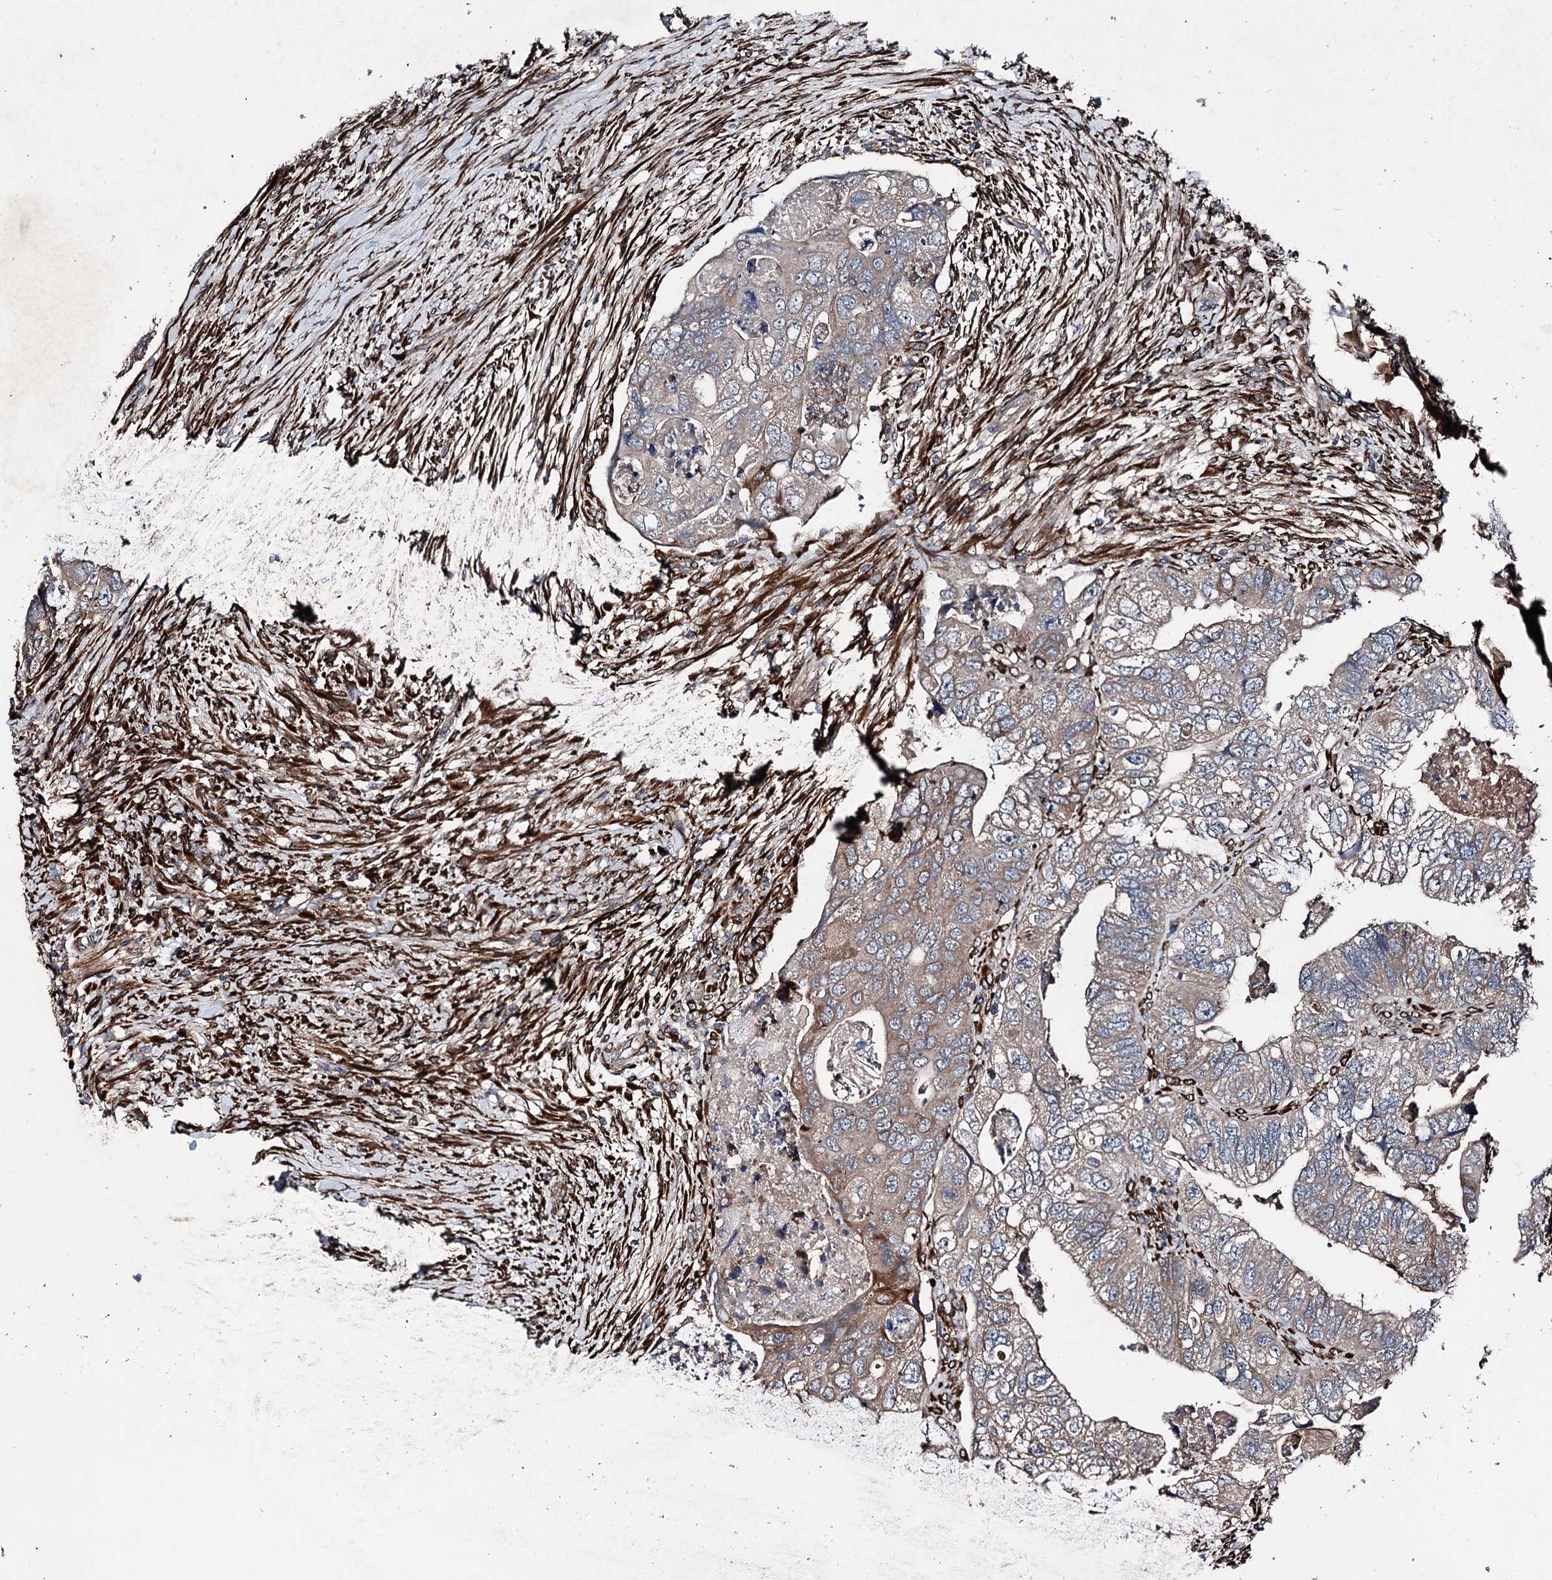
{"staining": {"intensity": "moderate", "quantity": "25%-75%", "location": "cytoplasmic/membranous"}, "tissue": "colorectal cancer", "cell_type": "Tumor cells", "image_type": "cancer", "snomed": [{"axis": "morphology", "description": "Adenocarcinoma, NOS"}, {"axis": "topography", "description": "Rectum"}], "caption": "Adenocarcinoma (colorectal) tissue exhibits moderate cytoplasmic/membranous staining in approximately 25%-75% of tumor cells, visualized by immunohistochemistry.", "gene": "DDIAS", "patient": {"sex": "male", "age": 63}}